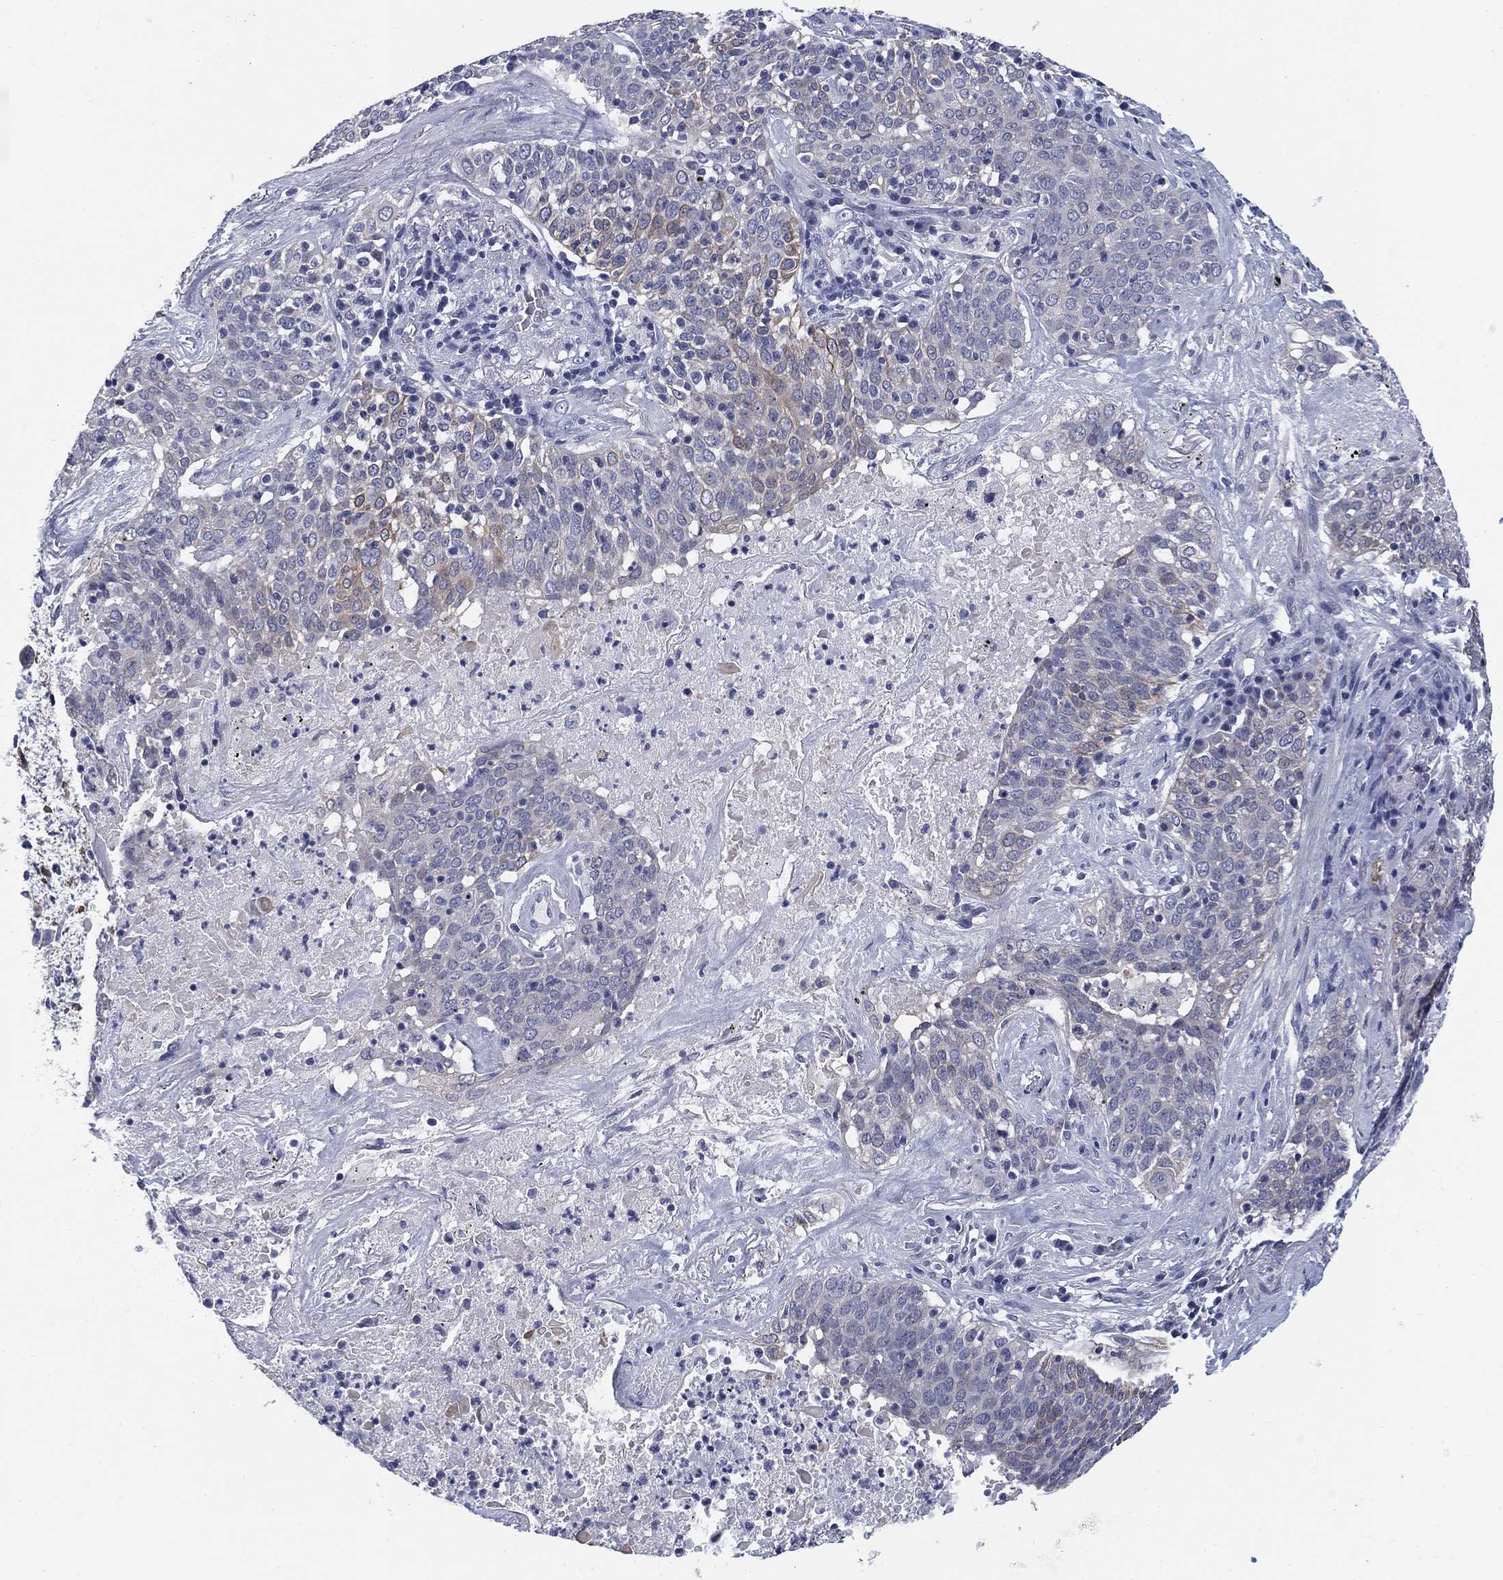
{"staining": {"intensity": "weak", "quantity": "<25%", "location": "cytoplasmic/membranous"}, "tissue": "lung cancer", "cell_type": "Tumor cells", "image_type": "cancer", "snomed": [{"axis": "morphology", "description": "Squamous cell carcinoma, NOS"}, {"axis": "topography", "description": "Lung"}], "caption": "There is no significant positivity in tumor cells of lung cancer (squamous cell carcinoma).", "gene": "CLUL1", "patient": {"sex": "male", "age": 82}}